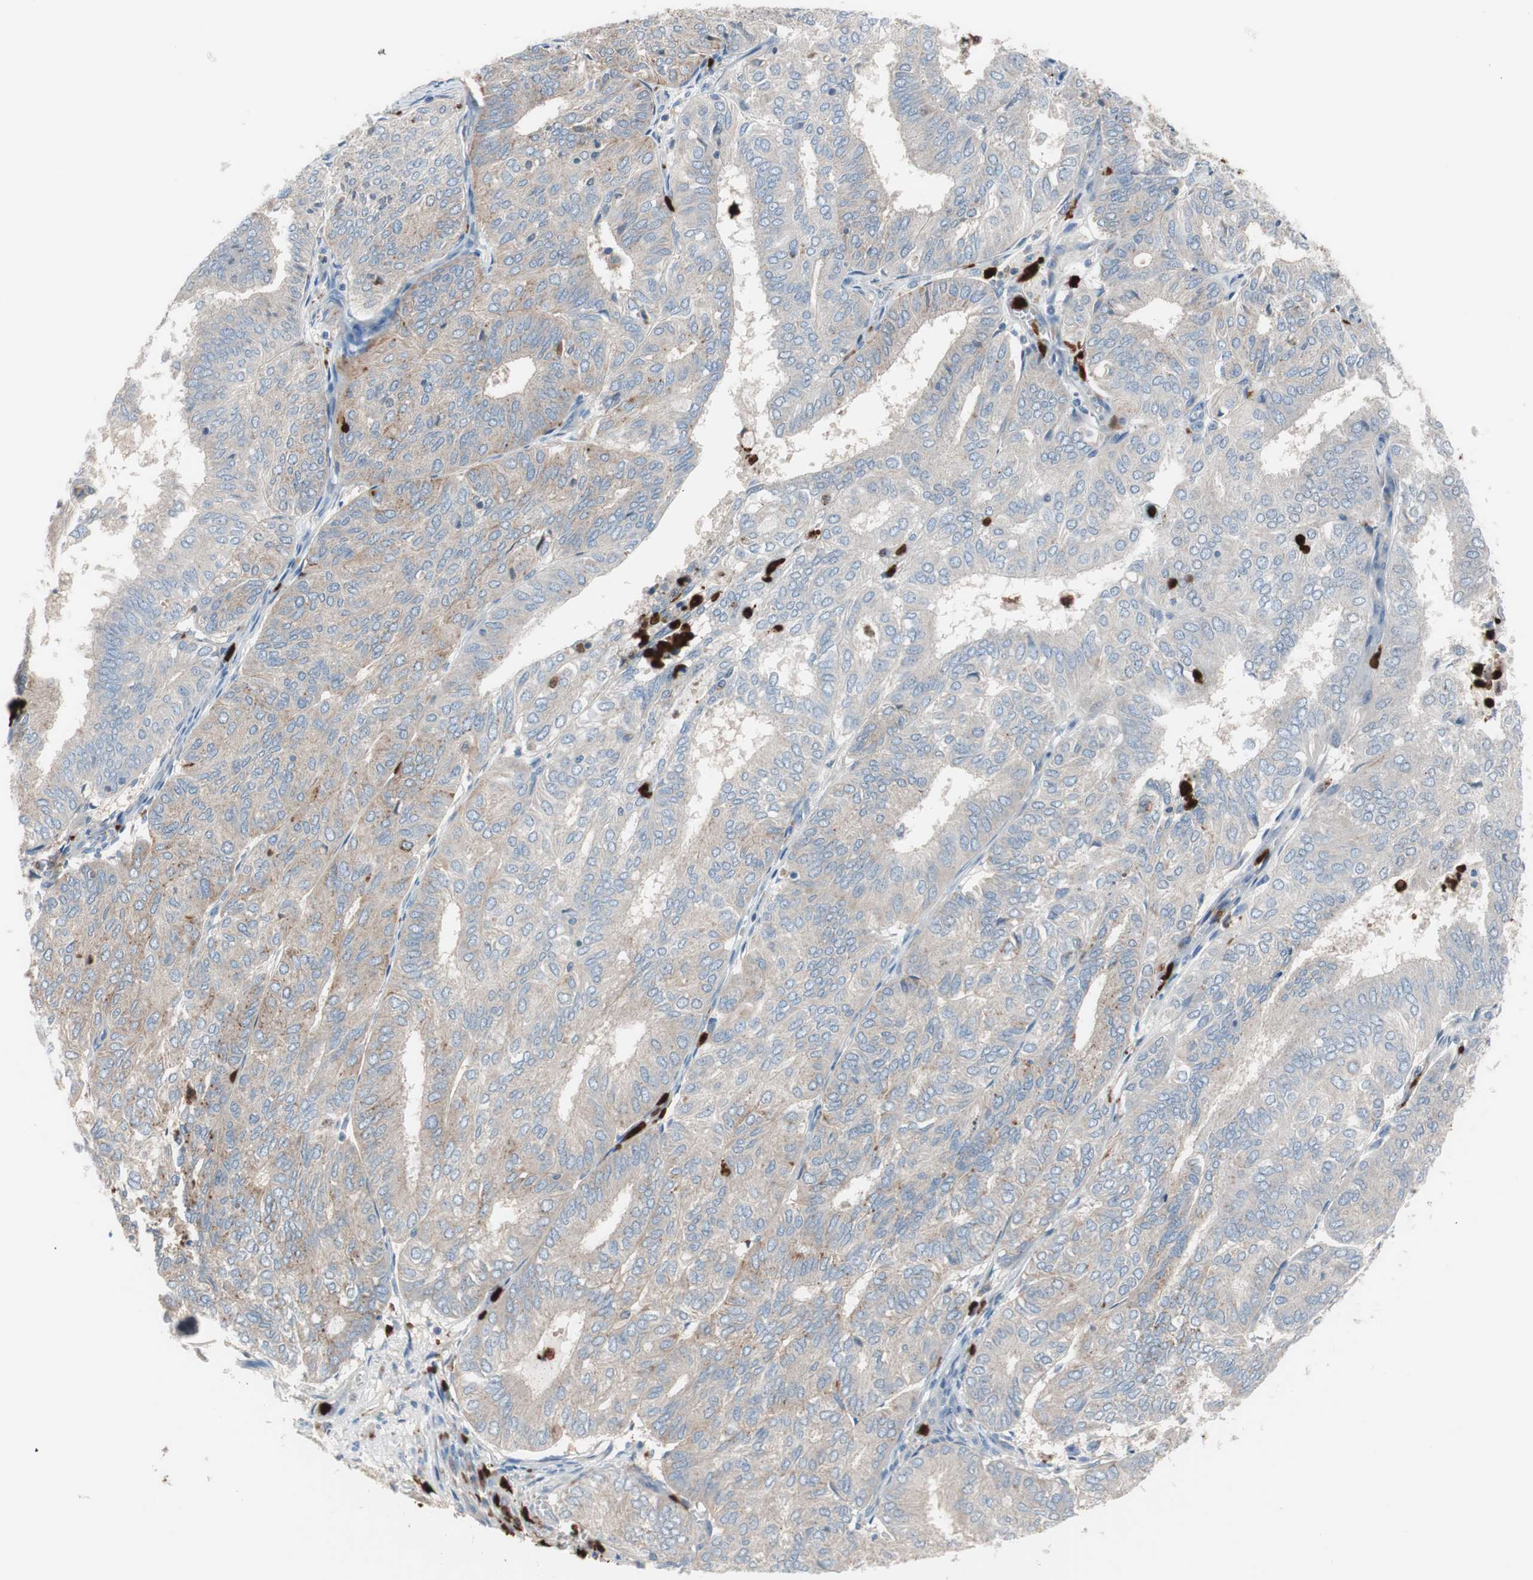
{"staining": {"intensity": "weak", "quantity": ">75%", "location": "cytoplasmic/membranous"}, "tissue": "endometrial cancer", "cell_type": "Tumor cells", "image_type": "cancer", "snomed": [{"axis": "morphology", "description": "Adenocarcinoma, NOS"}, {"axis": "topography", "description": "Uterus"}], "caption": "A low amount of weak cytoplasmic/membranous staining is appreciated in about >75% of tumor cells in endometrial cancer tissue. The protein of interest is stained brown, and the nuclei are stained in blue (DAB (3,3'-diaminobenzidine) IHC with brightfield microscopy, high magnification).", "gene": "CLEC4D", "patient": {"sex": "female", "age": 60}}